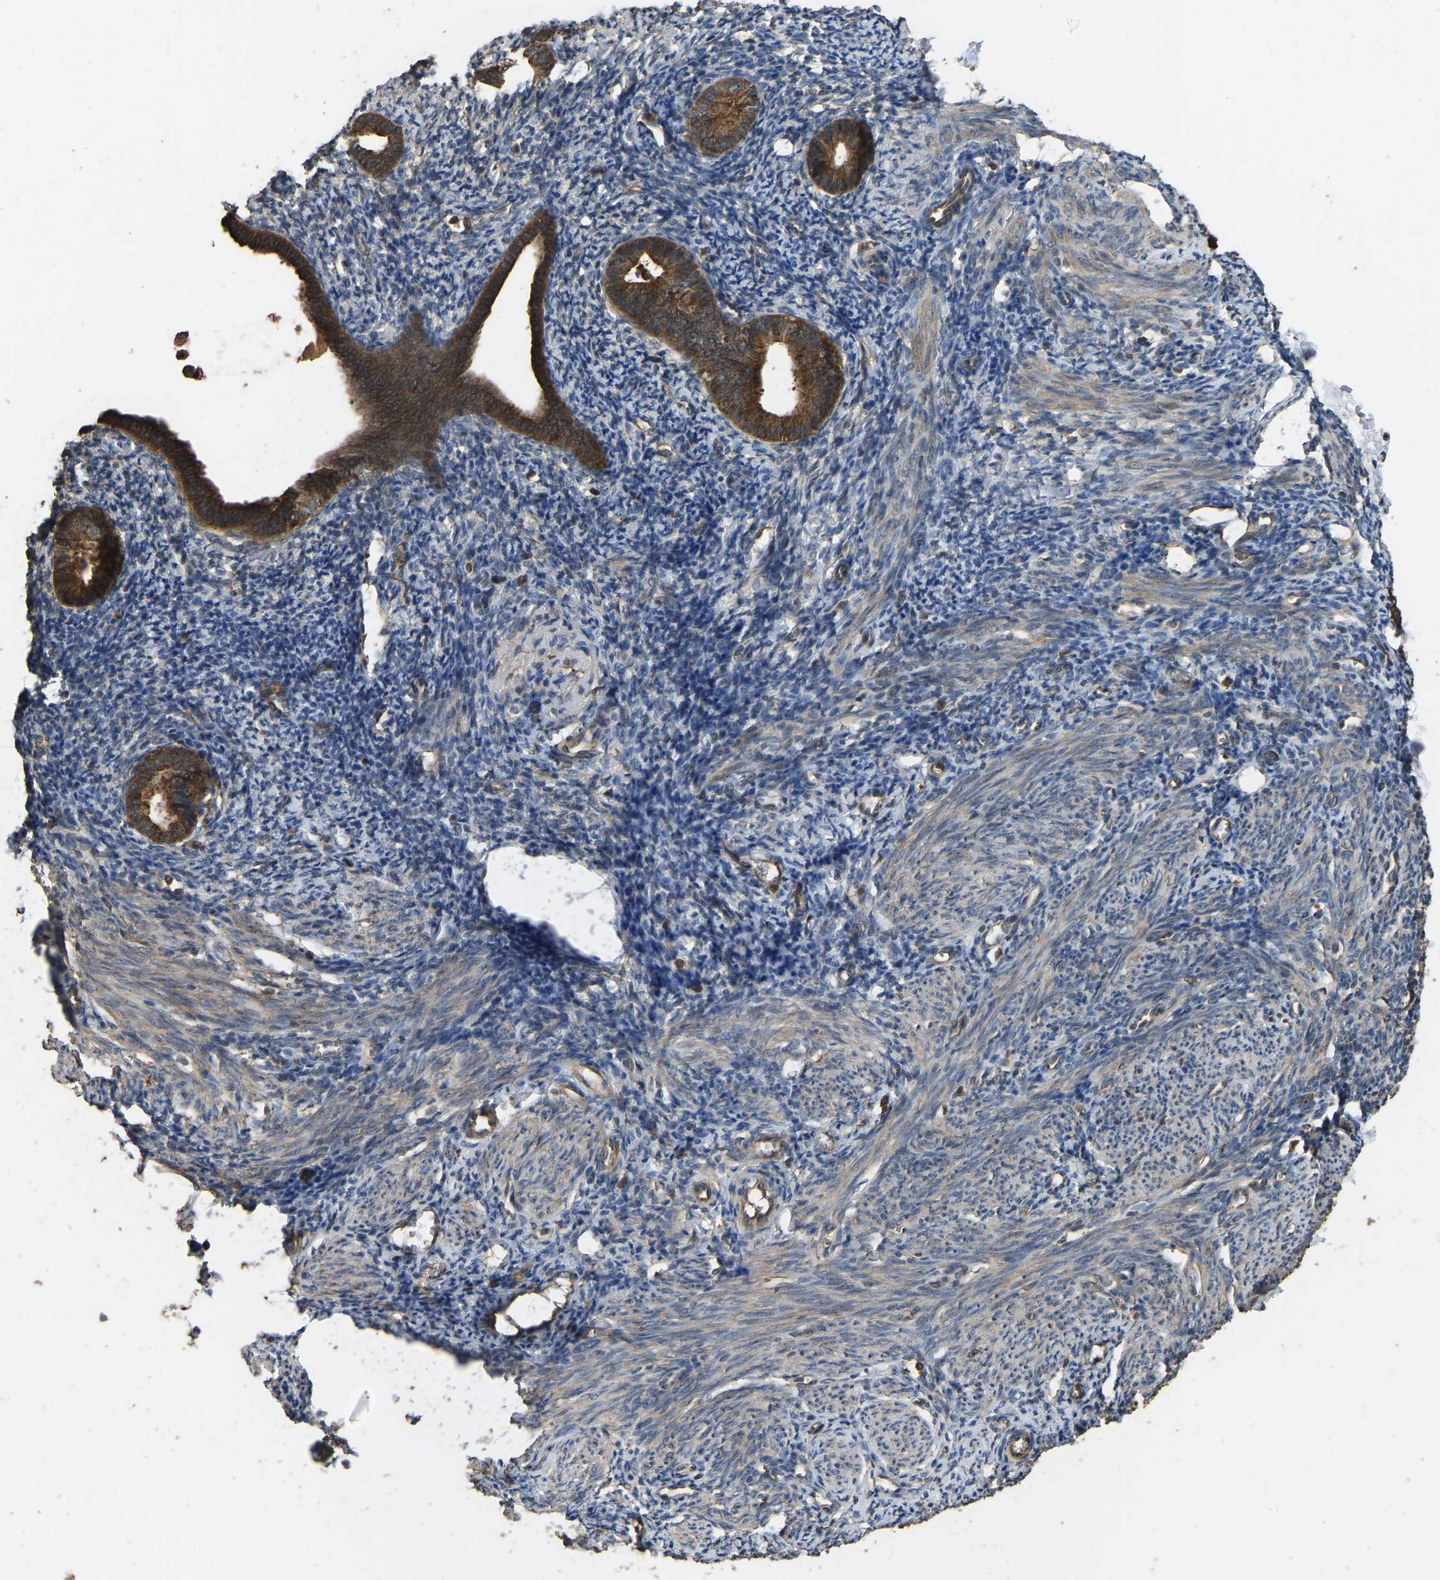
{"staining": {"intensity": "negative", "quantity": "none", "location": "none"}, "tissue": "endometrium", "cell_type": "Cells in endometrial stroma", "image_type": "normal", "snomed": [{"axis": "morphology", "description": "Normal tissue, NOS"}, {"axis": "morphology", "description": "Adenocarcinoma, NOS"}, {"axis": "topography", "description": "Endometrium"}], "caption": "DAB (3,3'-diaminobenzidine) immunohistochemical staining of unremarkable endometrium shows no significant staining in cells in endometrial stroma.", "gene": "FHIT", "patient": {"sex": "female", "age": 57}}